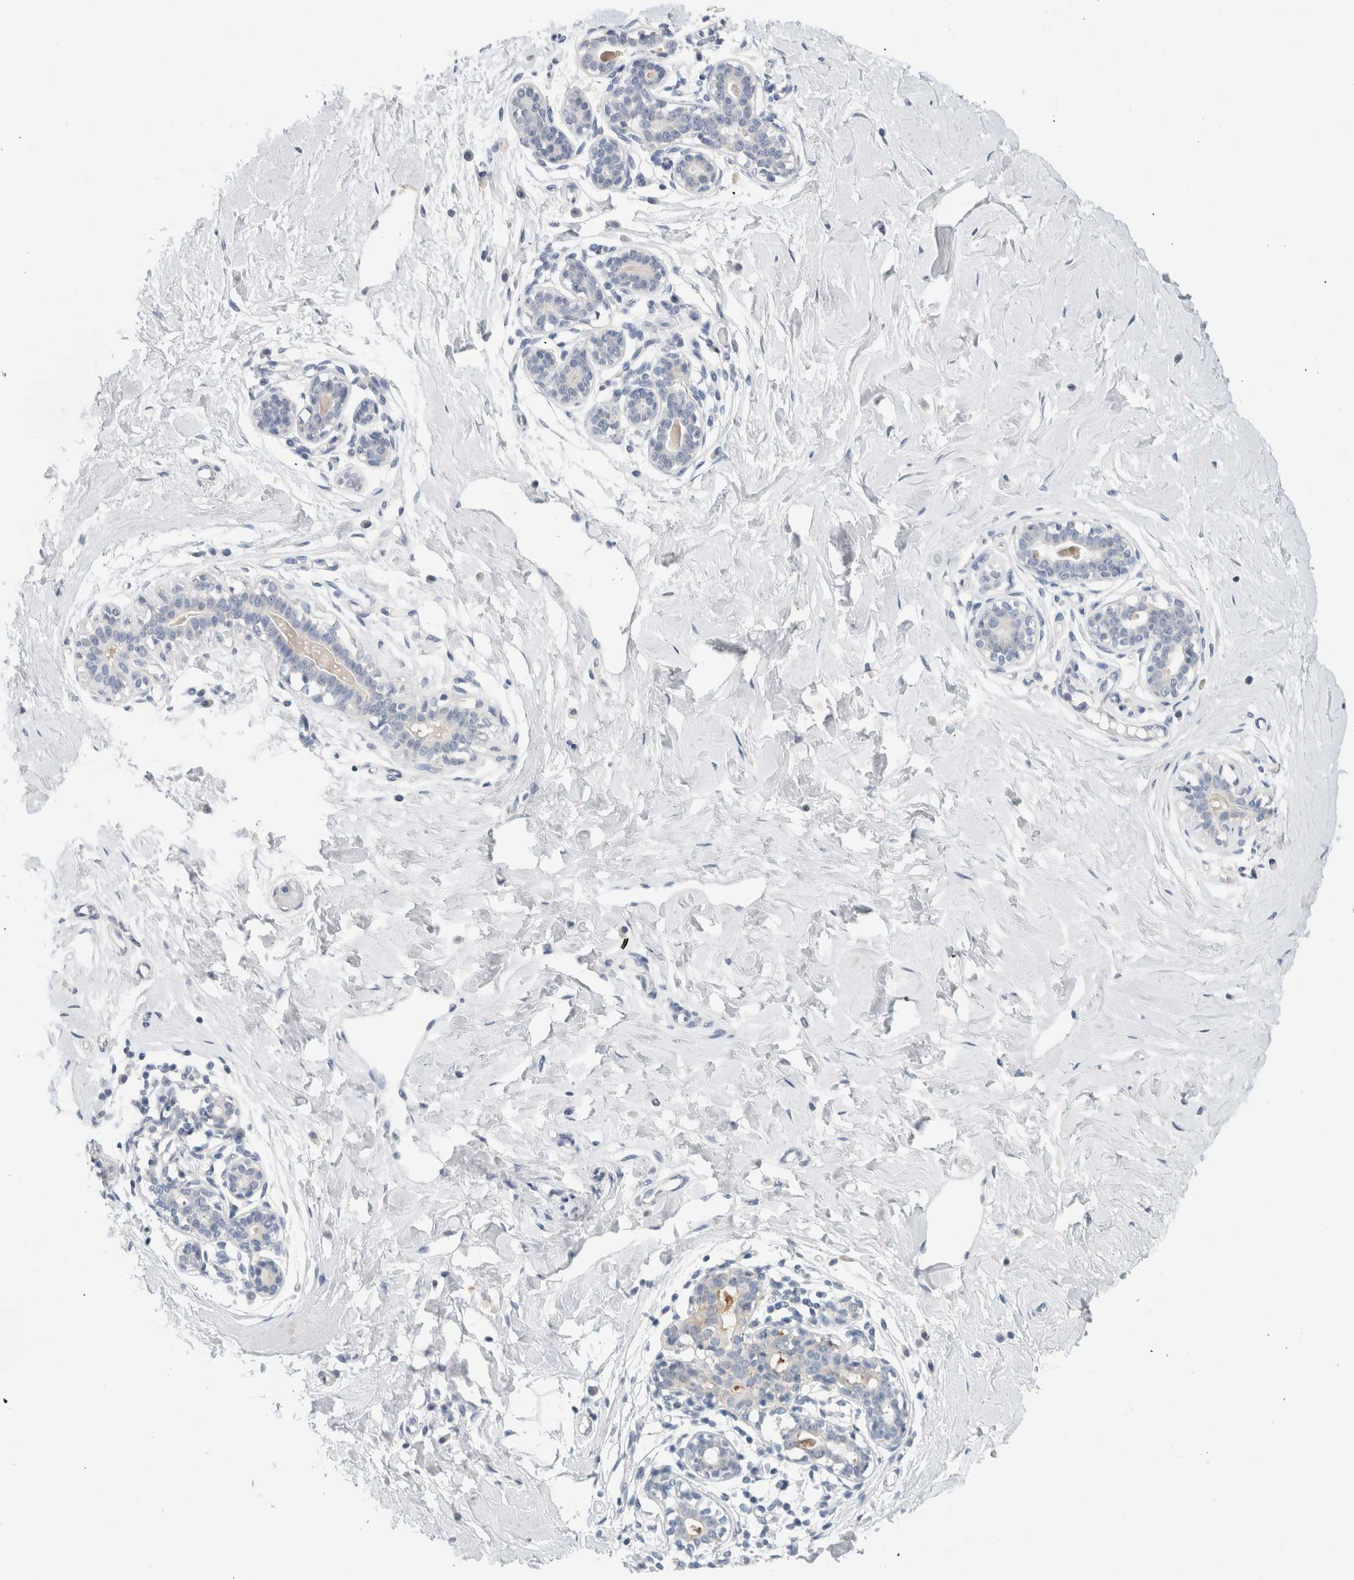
{"staining": {"intensity": "negative", "quantity": "none", "location": "none"}, "tissue": "breast", "cell_type": "Adipocytes", "image_type": "normal", "snomed": [{"axis": "morphology", "description": "Normal tissue, NOS"}, {"axis": "morphology", "description": "Adenoma, NOS"}, {"axis": "topography", "description": "Breast"}], "caption": "The photomicrograph shows no staining of adipocytes in unremarkable breast. (DAB (3,3'-diaminobenzidine) immunohistochemistry visualized using brightfield microscopy, high magnification).", "gene": "BCAN", "patient": {"sex": "female", "age": 23}}